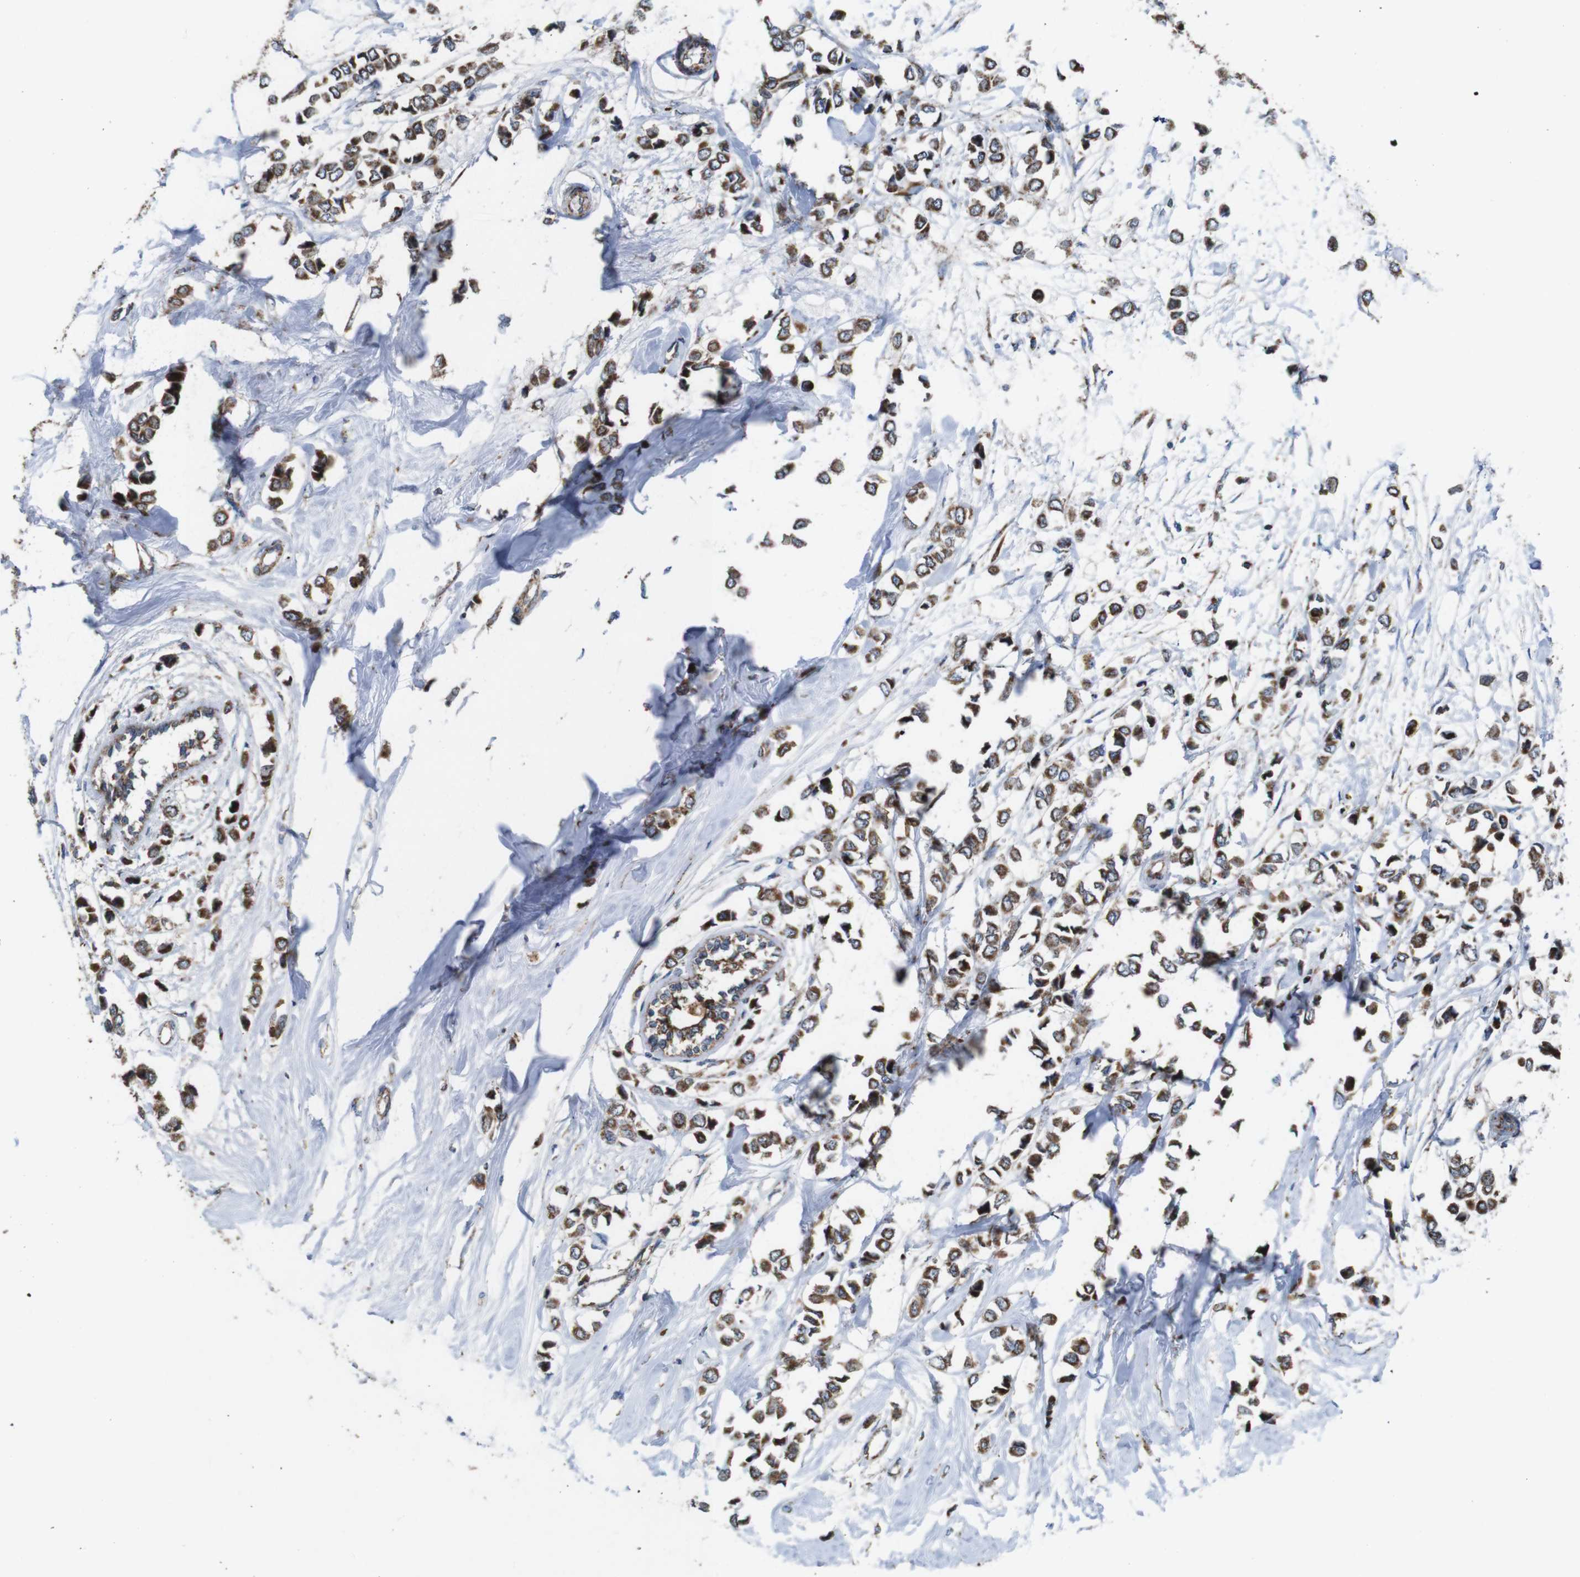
{"staining": {"intensity": "moderate", "quantity": ">75%", "location": "cytoplasmic/membranous"}, "tissue": "breast cancer", "cell_type": "Tumor cells", "image_type": "cancer", "snomed": [{"axis": "morphology", "description": "Lobular carcinoma"}, {"axis": "topography", "description": "Breast"}], "caption": "The histopathology image shows a brown stain indicating the presence of a protein in the cytoplasmic/membranous of tumor cells in breast lobular carcinoma.", "gene": "HK1", "patient": {"sex": "female", "age": 51}}